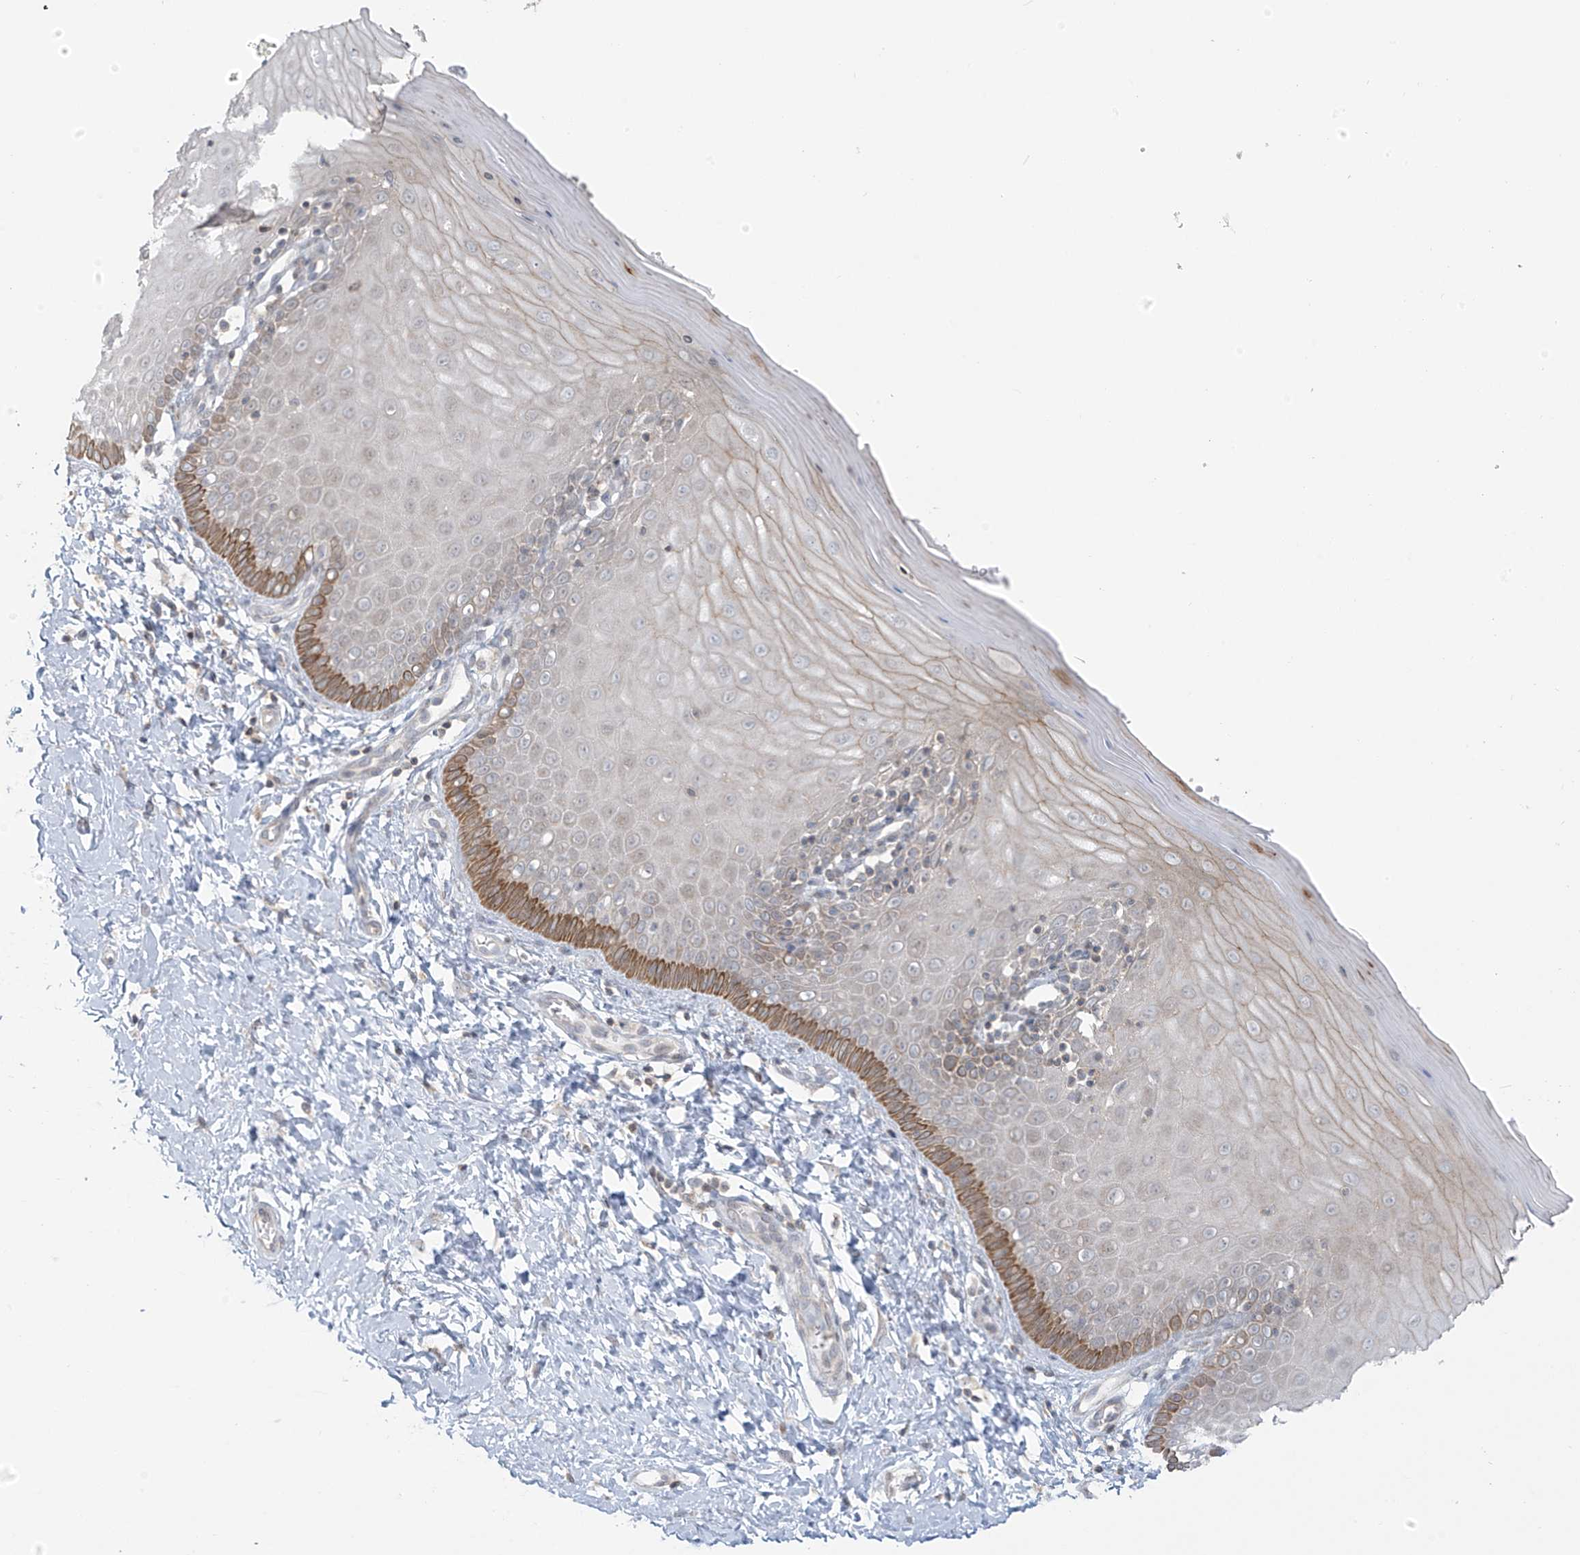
{"staining": {"intensity": "negative", "quantity": "none", "location": "none"}, "tissue": "cervix", "cell_type": "Glandular cells", "image_type": "normal", "snomed": [{"axis": "morphology", "description": "Normal tissue, NOS"}, {"axis": "topography", "description": "Cervix"}], "caption": "Immunohistochemistry of unremarkable human cervix reveals no staining in glandular cells.", "gene": "HDDC2", "patient": {"sex": "female", "age": 55}}